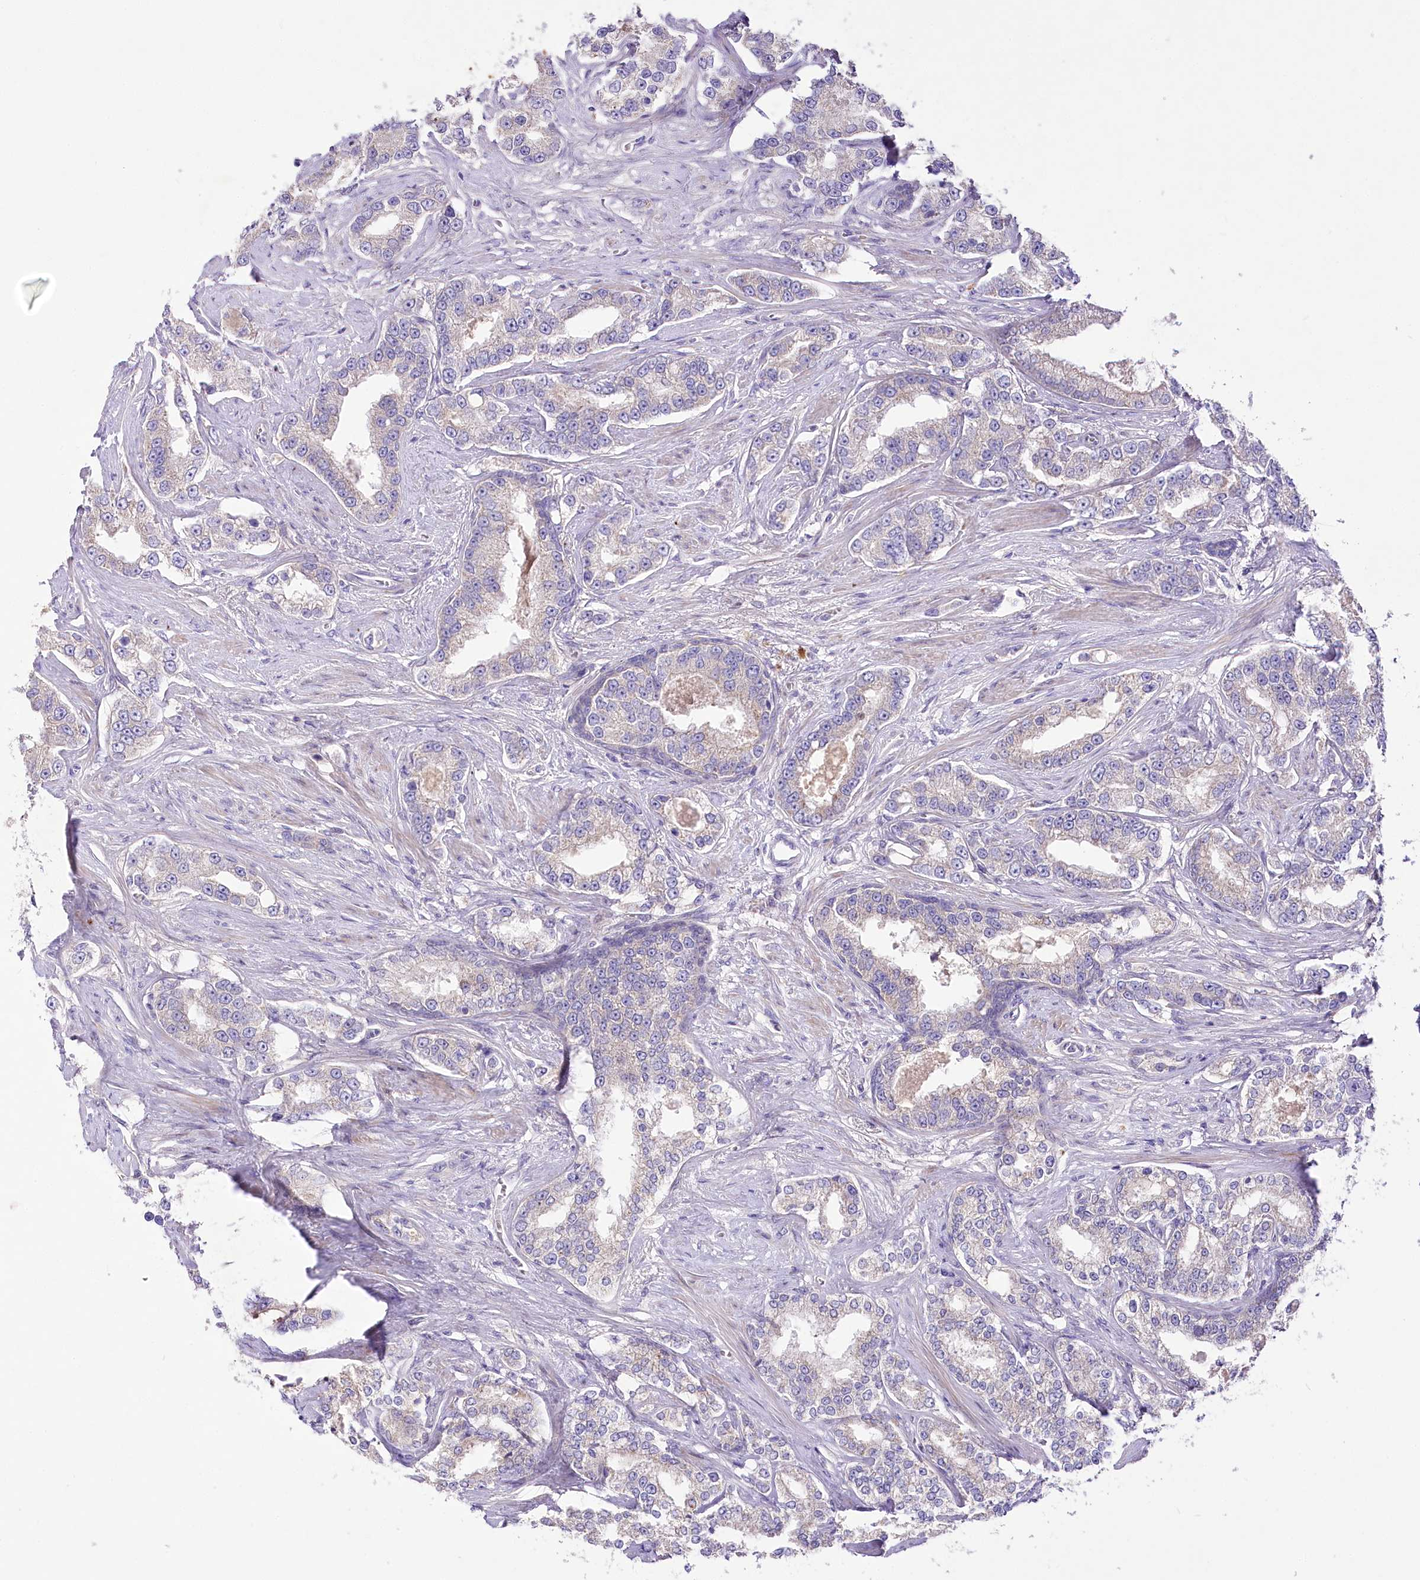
{"staining": {"intensity": "weak", "quantity": "<25%", "location": "cytoplasmic/membranous"}, "tissue": "prostate cancer", "cell_type": "Tumor cells", "image_type": "cancer", "snomed": [{"axis": "morphology", "description": "Normal tissue, NOS"}, {"axis": "morphology", "description": "Adenocarcinoma, High grade"}, {"axis": "topography", "description": "Prostate"}], "caption": "A micrograph of human high-grade adenocarcinoma (prostate) is negative for staining in tumor cells.", "gene": "LRRC14B", "patient": {"sex": "male", "age": 83}}